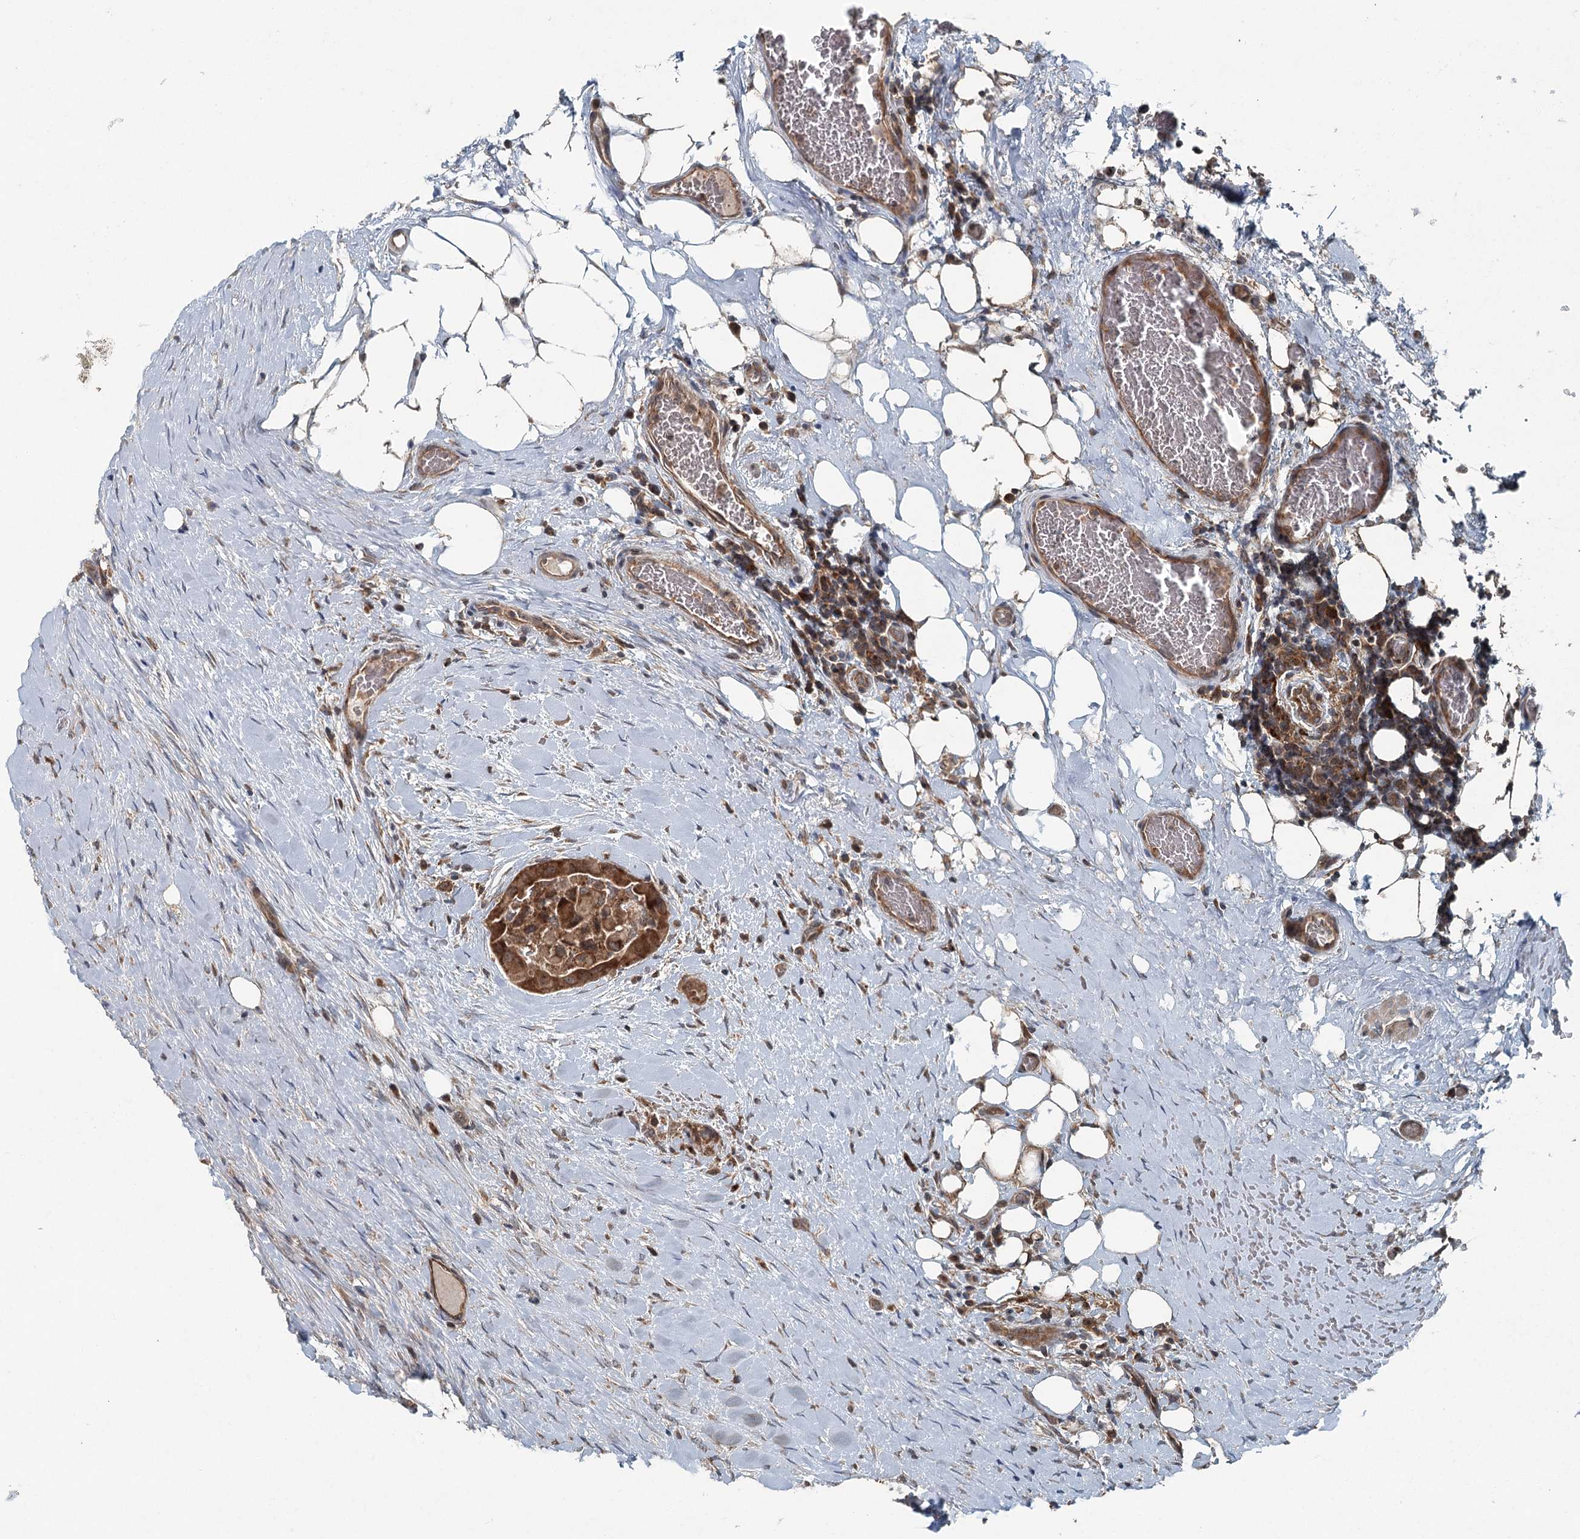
{"staining": {"intensity": "strong", "quantity": ">75%", "location": "cytoplasmic/membranous"}, "tissue": "thyroid cancer", "cell_type": "Tumor cells", "image_type": "cancer", "snomed": [{"axis": "morphology", "description": "Papillary adenocarcinoma, NOS"}, {"axis": "topography", "description": "Thyroid gland"}], "caption": "There is high levels of strong cytoplasmic/membranous expression in tumor cells of papillary adenocarcinoma (thyroid), as demonstrated by immunohistochemical staining (brown color).", "gene": "SKIC3", "patient": {"sex": "female", "age": 59}}